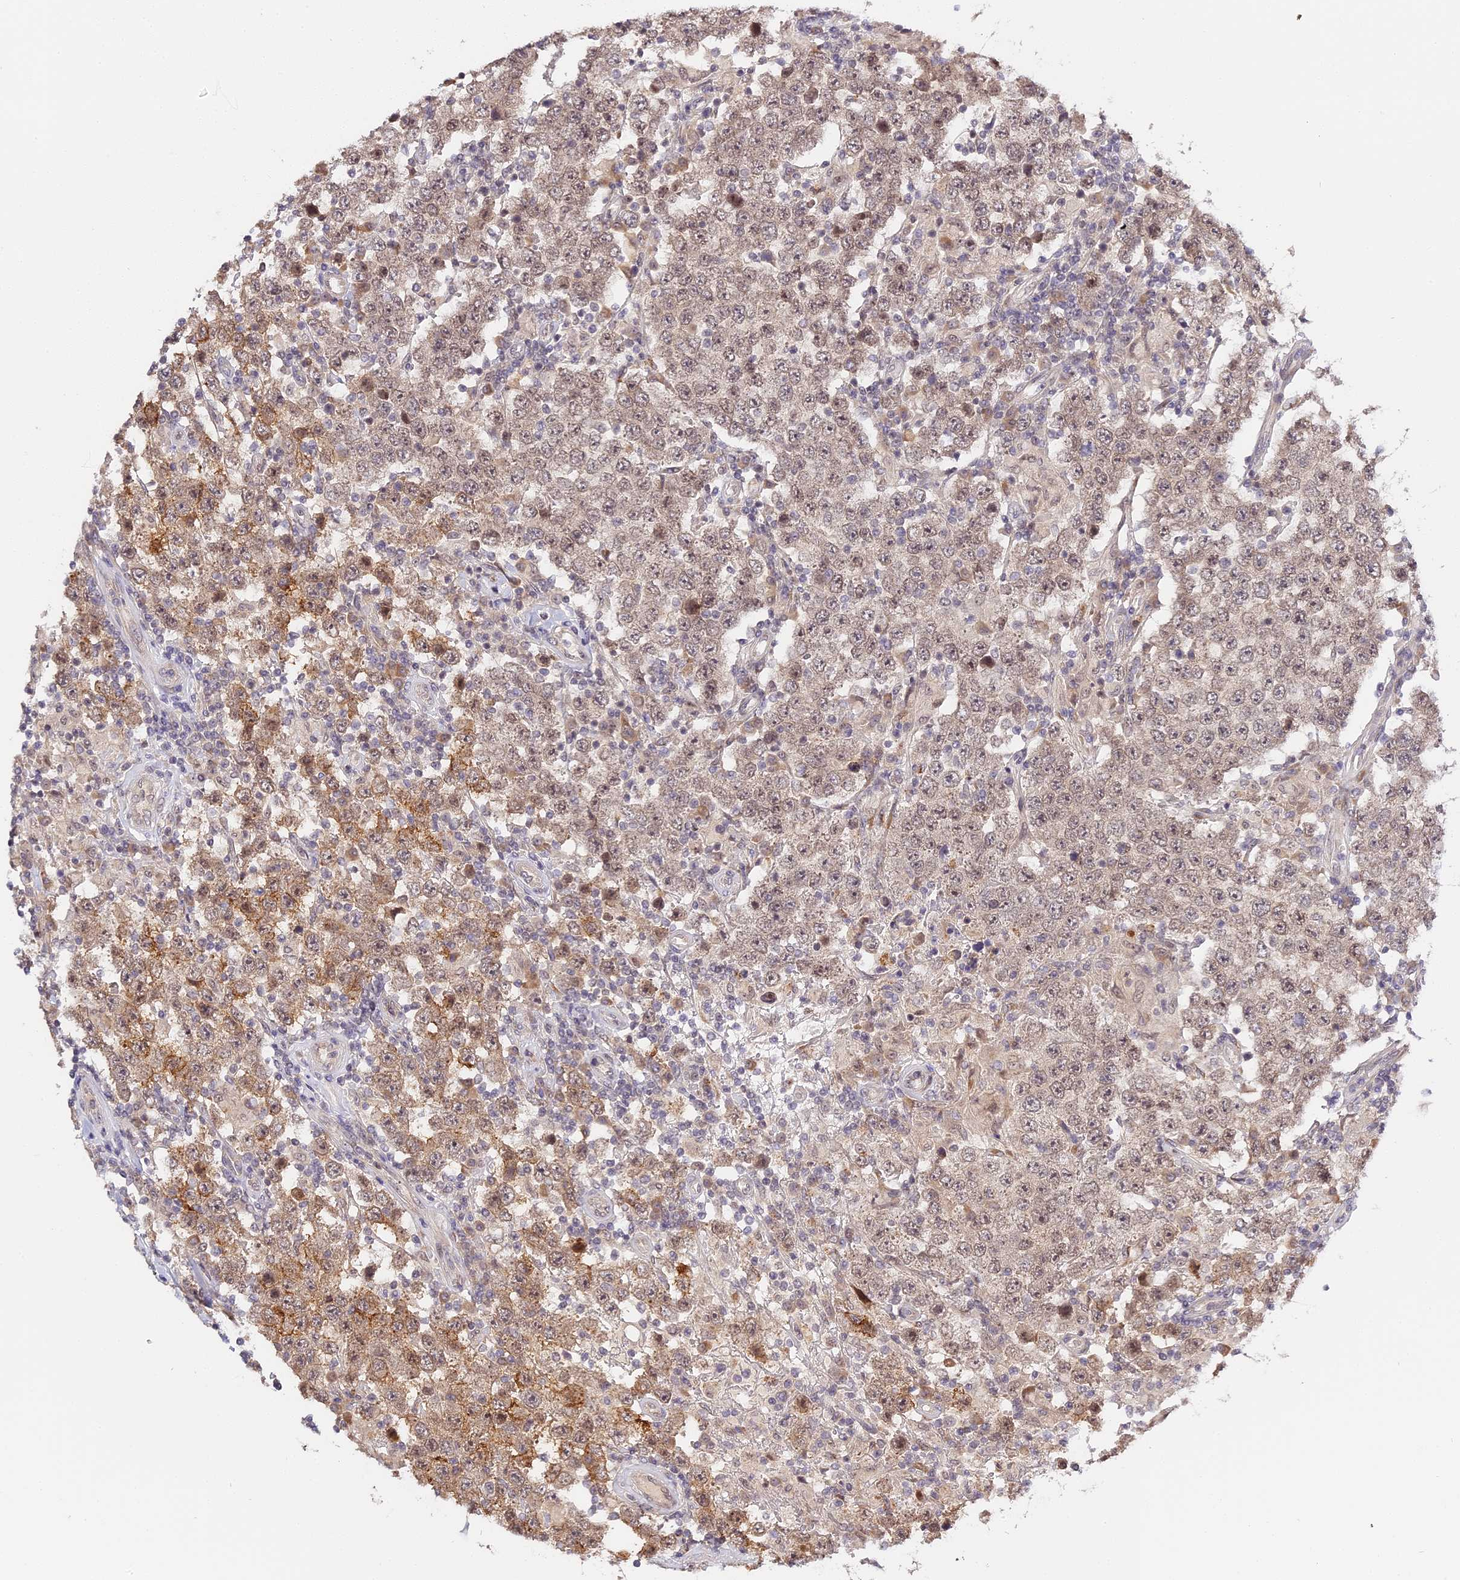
{"staining": {"intensity": "moderate", "quantity": "25%-75%", "location": "cytoplasmic/membranous"}, "tissue": "testis cancer", "cell_type": "Tumor cells", "image_type": "cancer", "snomed": [{"axis": "morphology", "description": "Normal tissue, NOS"}, {"axis": "morphology", "description": "Urothelial carcinoma, High grade"}, {"axis": "morphology", "description": "Seminoma, NOS"}, {"axis": "morphology", "description": "Carcinoma, Embryonal, NOS"}, {"axis": "topography", "description": "Urinary bladder"}, {"axis": "topography", "description": "Testis"}], "caption": "This histopathology image shows IHC staining of human testis cancer (urothelial carcinoma (high-grade)), with medium moderate cytoplasmic/membranous positivity in approximately 25%-75% of tumor cells.", "gene": "IMPACT", "patient": {"sex": "male", "age": 41}}